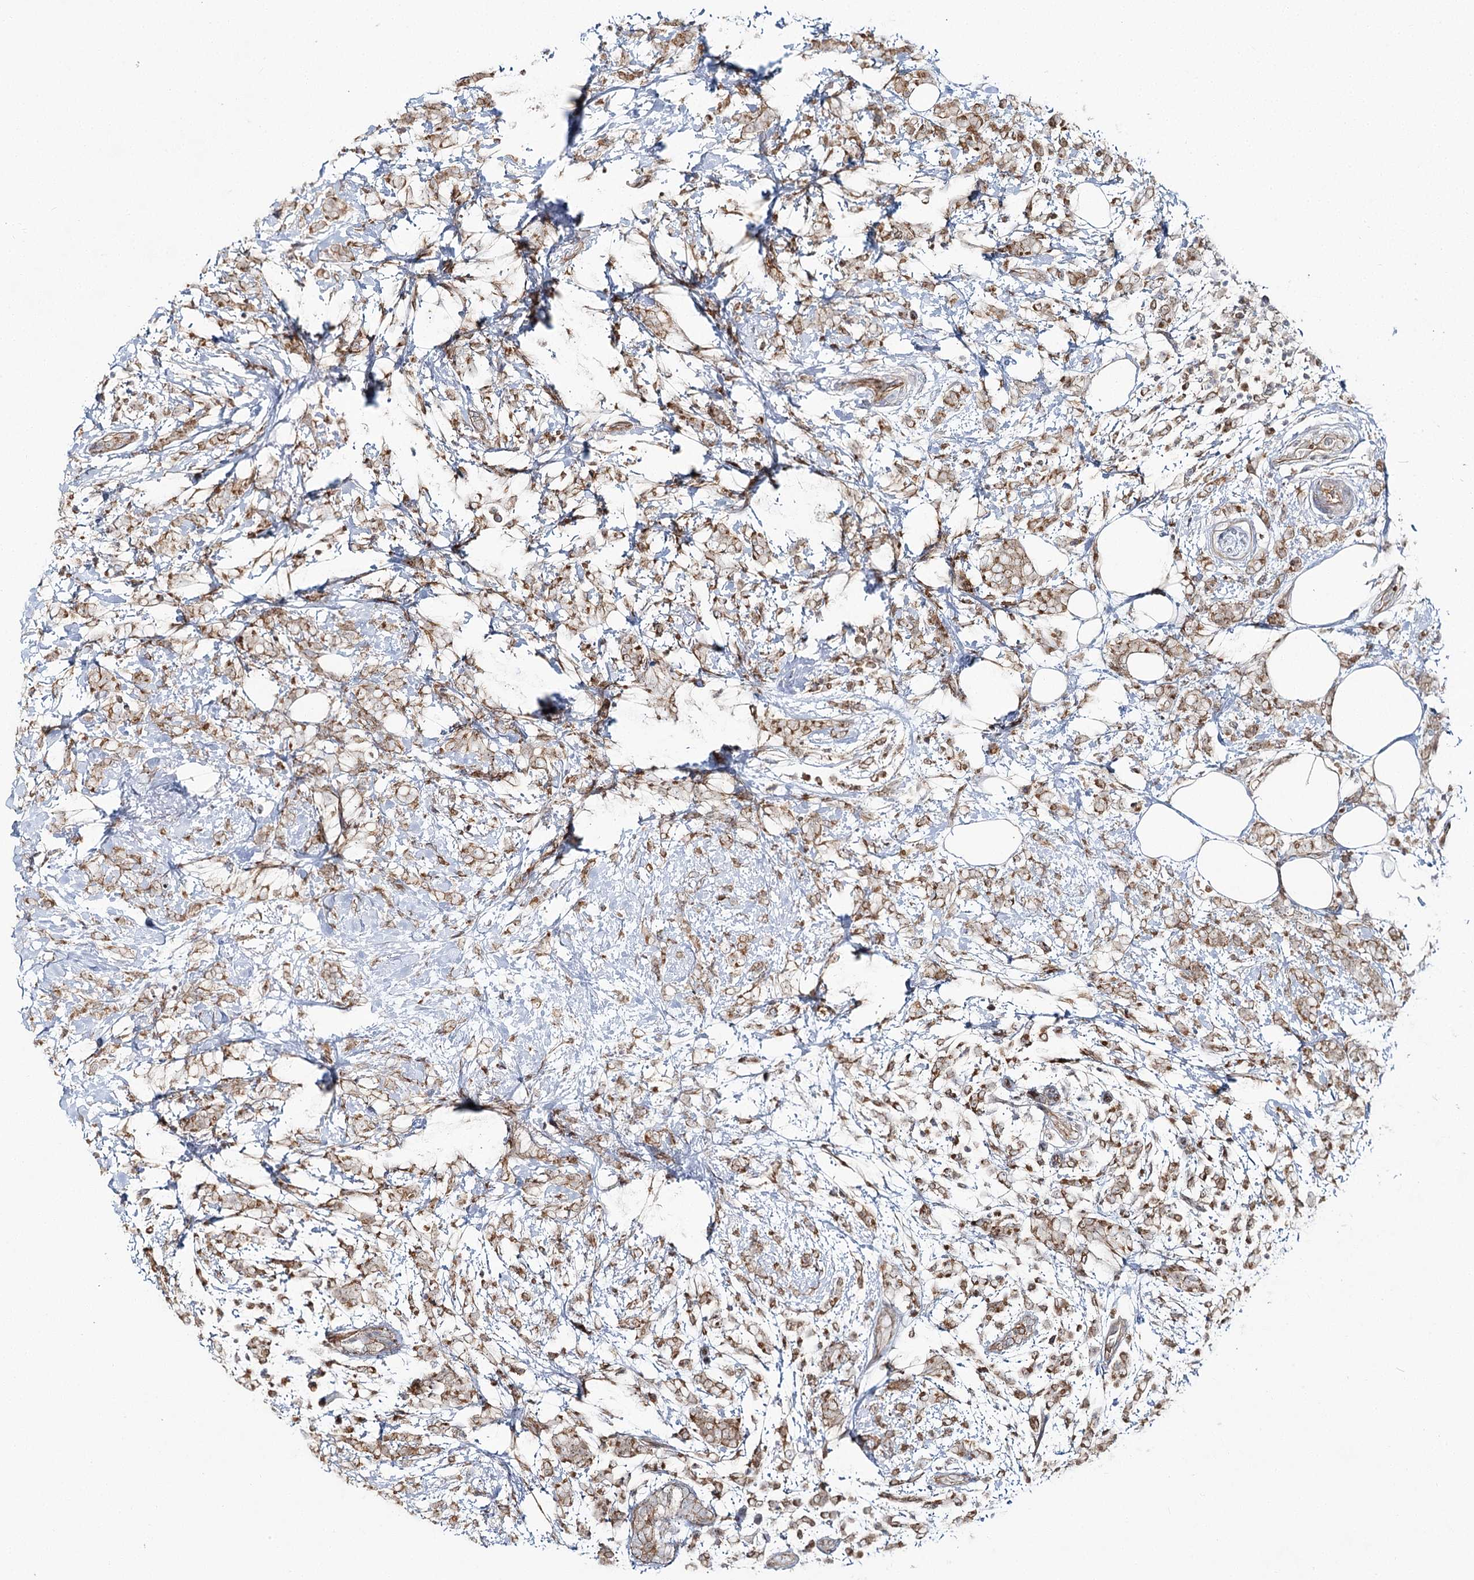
{"staining": {"intensity": "weak", "quantity": ">75%", "location": "cytoplasmic/membranous"}, "tissue": "breast cancer", "cell_type": "Tumor cells", "image_type": "cancer", "snomed": [{"axis": "morphology", "description": "Lobular carcinoma"}, {"axis": "topography", "description": "Breast"}], "caption": "Tumor cells show weak cytoplasmic/membranous staining in about >75% of cells in breast cancer.", "gene": "PCBD2", "patient": {"sex": "female", "age": 58}}